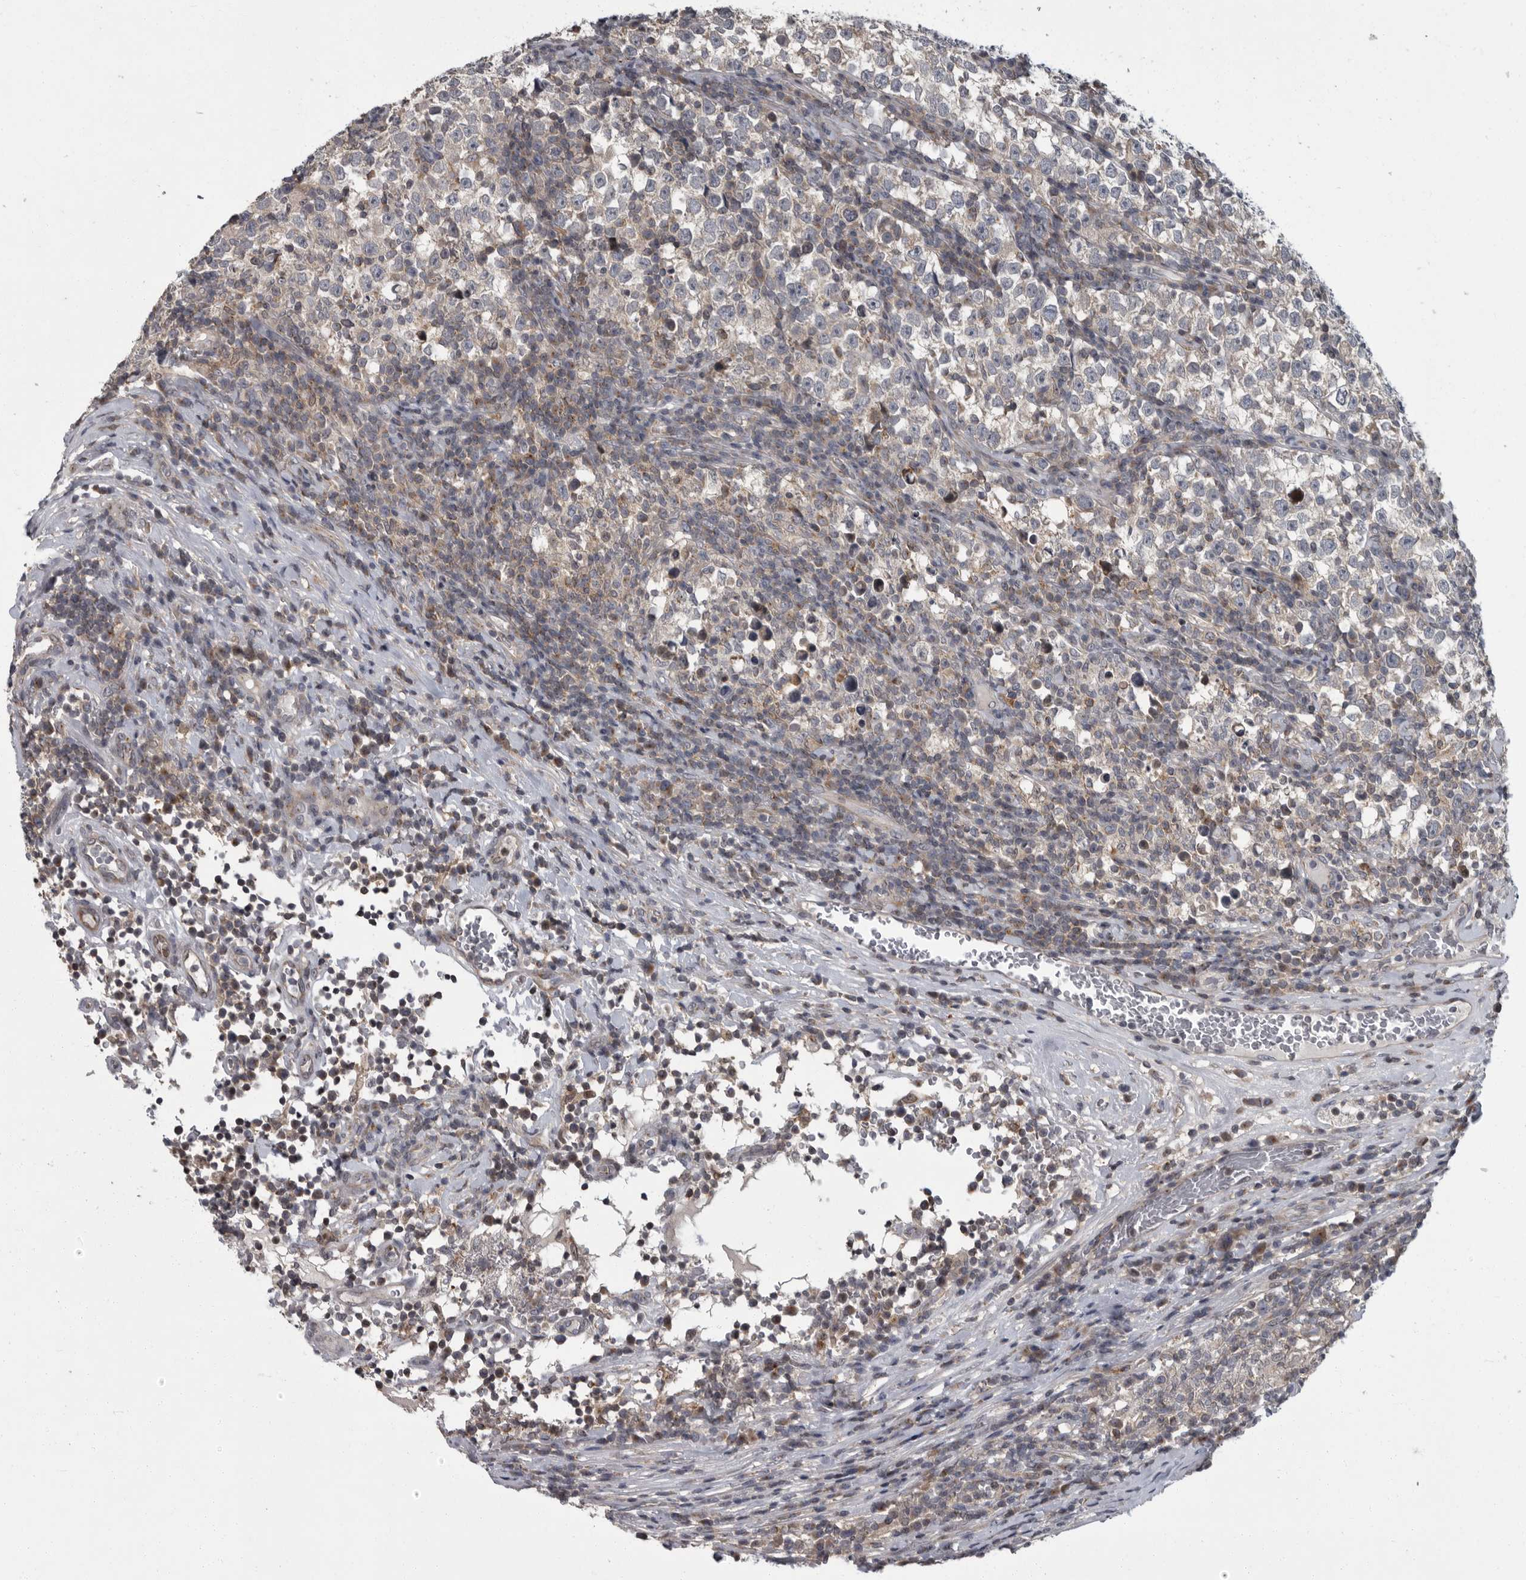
{"staining": {"intensity": "negative", "quantity": "none", "location": "none"}, "tissue": "testis cancer", "cell_type": "Tumor cells", "image_type": "cancer", "snomed": [{"axis": "morphology", "description": "Normal tissue, NOS"}, {"axis": "morphology", "description": "Seminoma, NOS"}, {"axis": "topography", "description": "Testis"}], "caption": "Tumor cells show no significant protein expression in testis cancer (seminoma). (Brightfield microscopy of DAB (3,3'-diaminobenzidine) IHC at high magnification).", "gene": "PDE7A", "patient": {"sex": "male", "age": 43}}